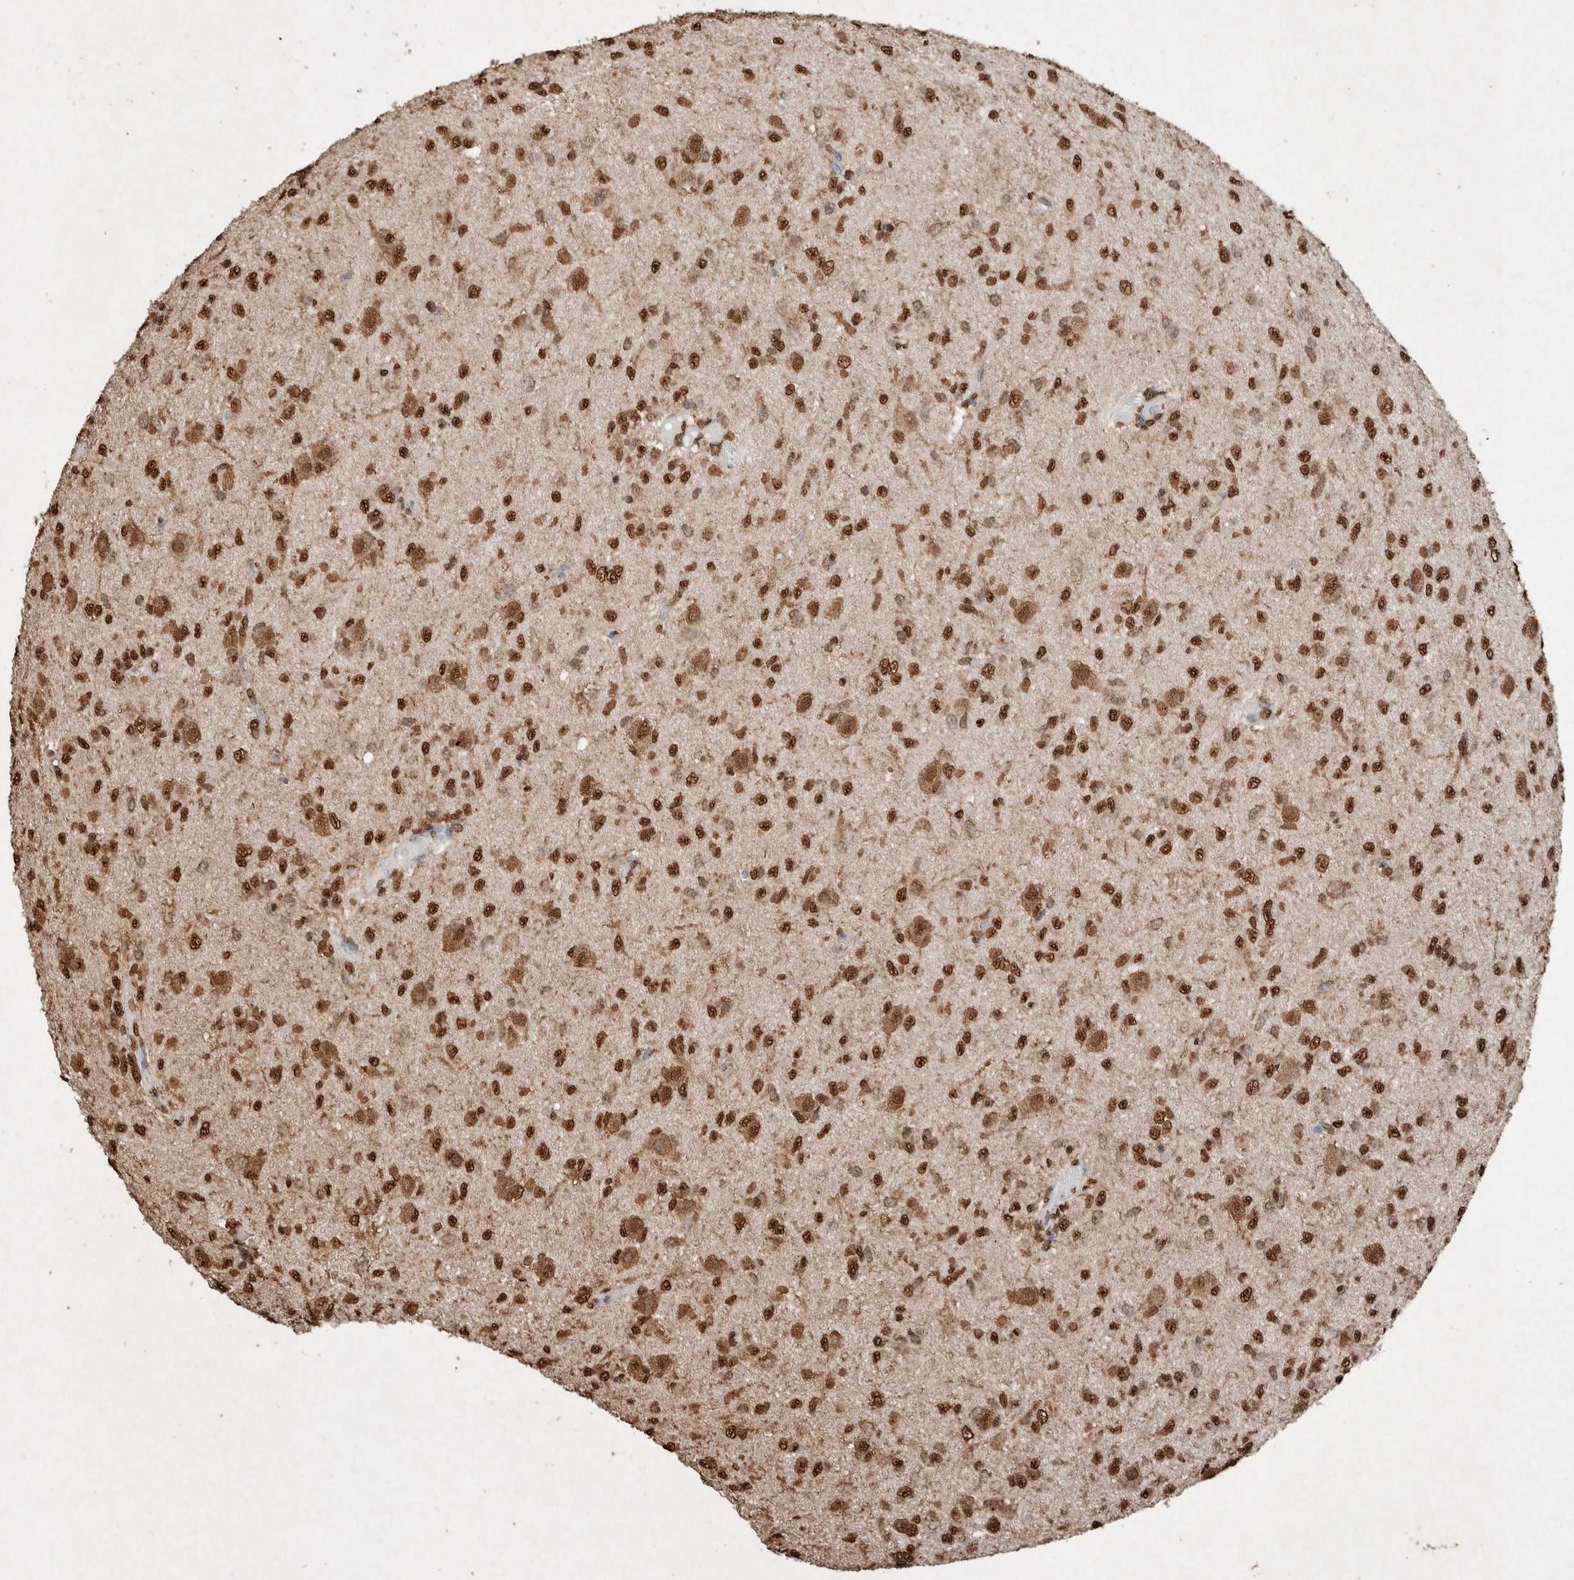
{"staining": {"intensity": "strong", "quantity": ">75%", "location": "nuclear"}, "tissue": "glioma", "cell_type": "Tumor cells", "image_type": "cancer", "snomed": [{"axis": "morphology", "description": "Glioma, malignant, High grade"}, {"axis": "topography", "description": "Brain"}], "caption": "Glioma tissue displays strong nuclear positivity in about >75% of tumor cells", "gene": "FSTL3", "patient": {"sex": "female", "age": 59}}